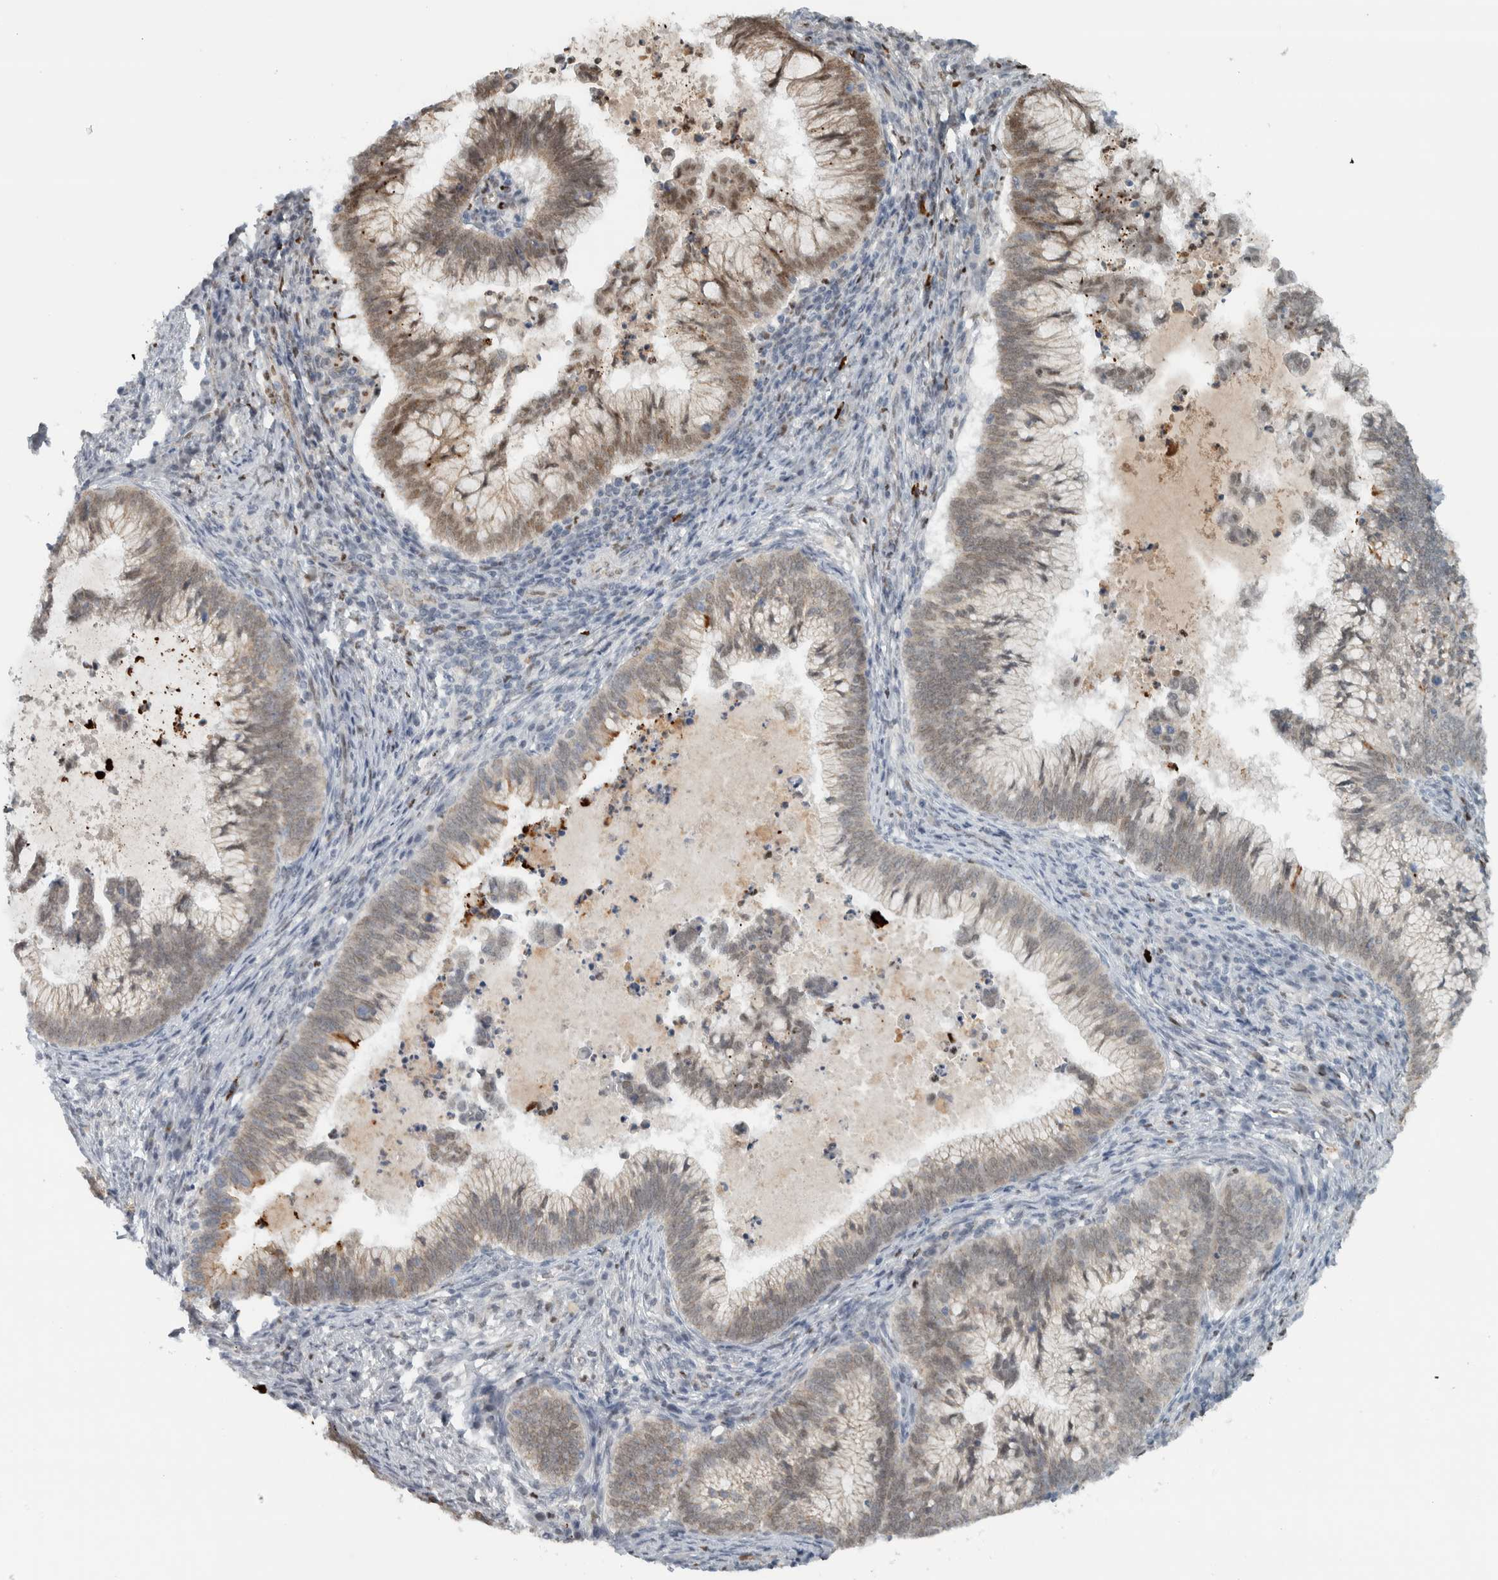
{"staining": {"intensity": "weak", "quantity": "25%-75%", "location": "cytoplasmic/membranous,nuclear"}, "tissue": "cervical cancer", "cell_type": "Tumor cells", "image_type": "cancer", "snomed": [{"axis": "morphology", "description": "Adenocarcinoma, NOS"}, {"axis": "topography", "description": "Cervix"}], "caption": "About 25%-75% of tumor cells in adenocarcinoma (cervical) show weak cytoplasmic/membranous and nuclear protein positivity as visualized by brown immunohistochemical staining.", "gene": "ADPRM", "patient": {"sex": "female", "age": 36}}